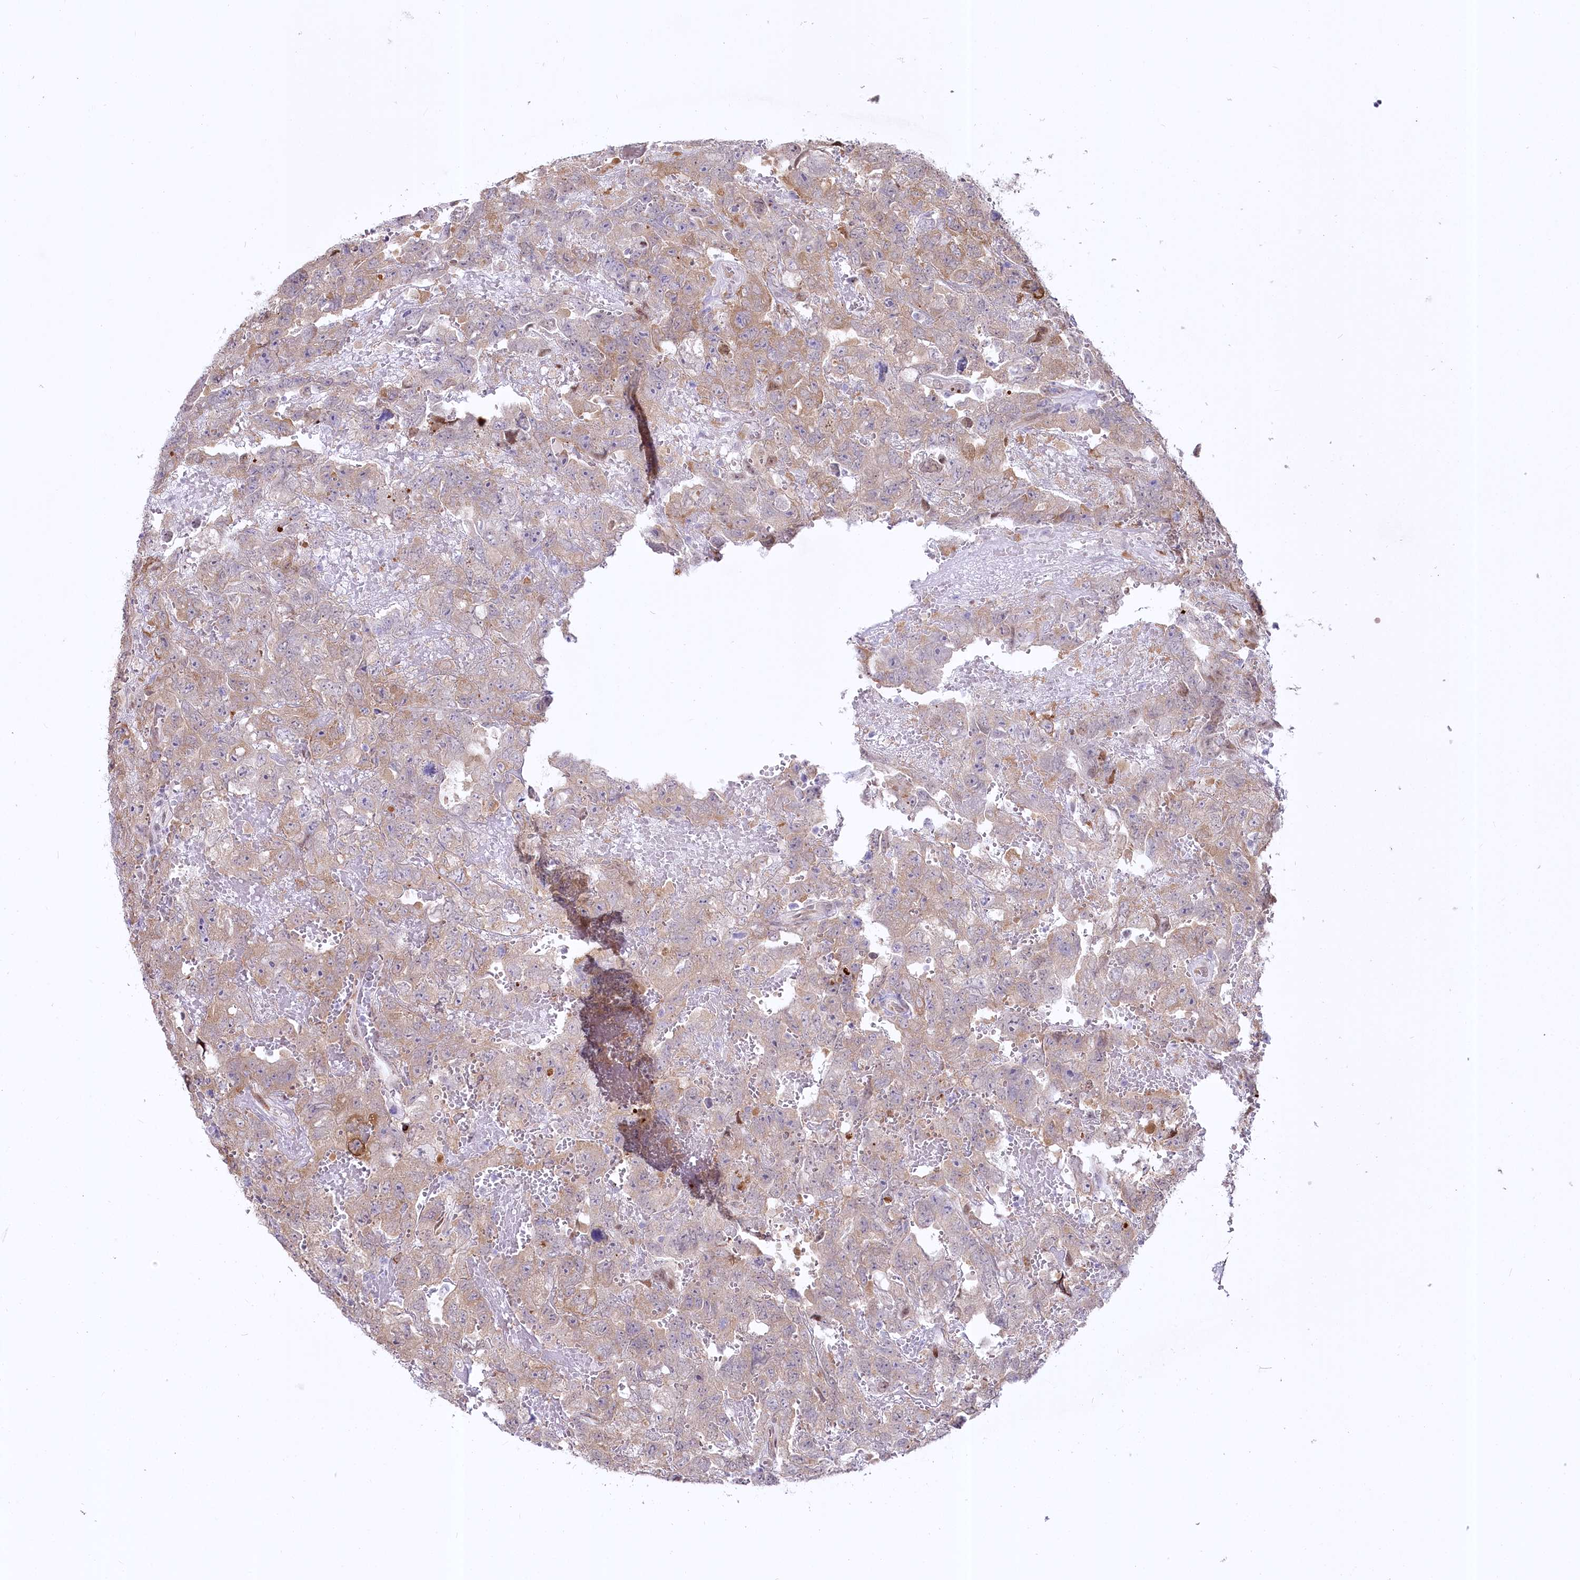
{"staining": {"intensity": "moderate", "quantity": "<25%", "location": "cytoplasmic/membranous"}, "tissue": "testis cancer", "cell_type": "Tumor cells", "image_type": "cancer", "snomed": [{"axis": "morphology", "description": "Carcinoma, Embryonal, NOS"}, {"axis": "topography", "description": "Testis"}], "caption": "A photomicrograph showing moderate cytoplasmic/membranous expression in about <25% of tumor cells in testis cancer (embryonal carcinoma), as visualized by brown immunohistochemical staining.", "gene": "YBX3", "patient": {"sex": "male", "age": 45}}